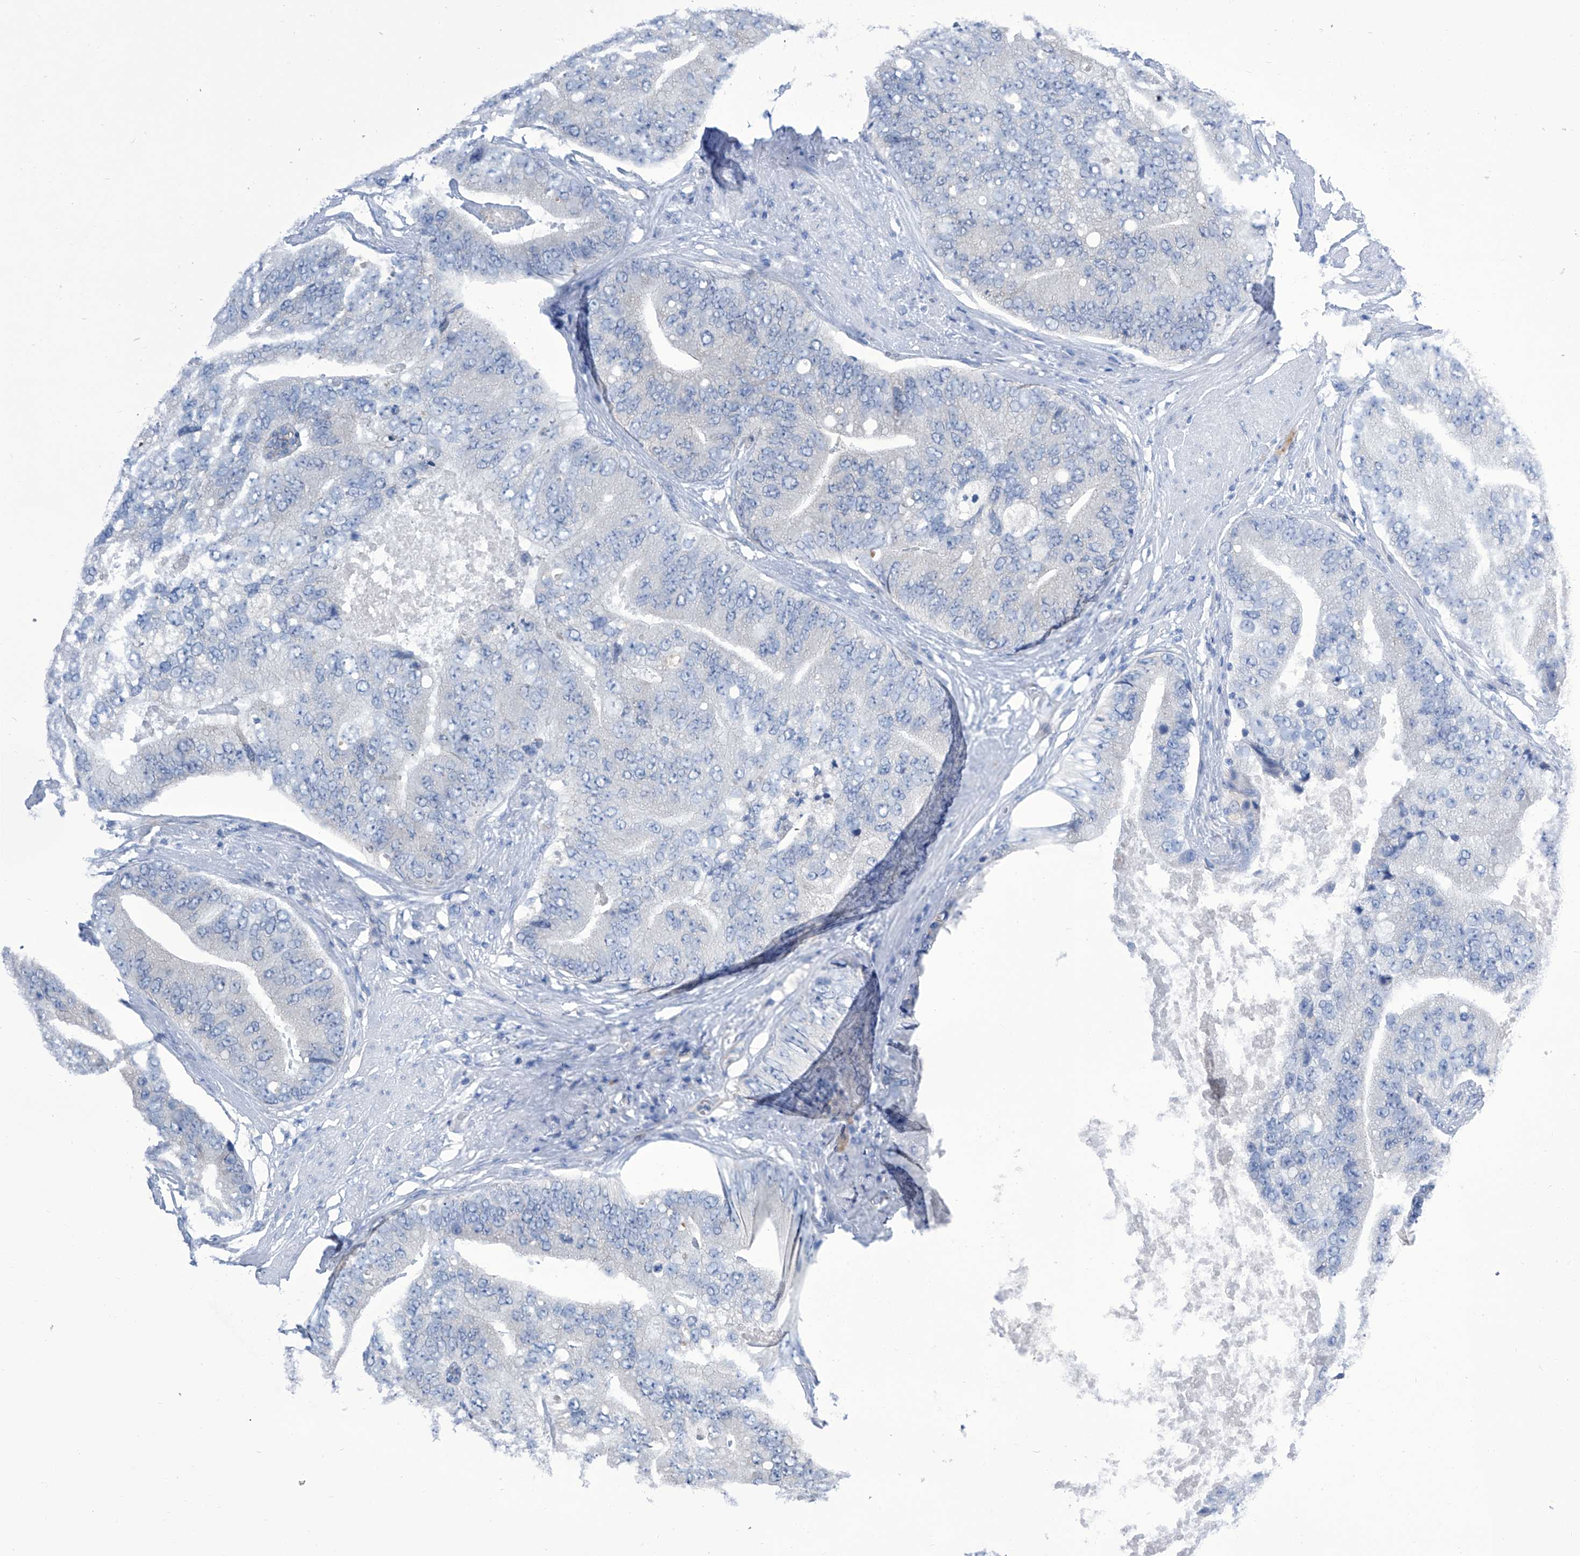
{"staining": {"intensity": "negative", "quantity": "none", "location": "none"}, "tissue": "prostate cancer", "cell_type": "Tumor cells", "image_type": "cancer", "snomed": [{"axis": "morphology", "description": "Adenocarcinoma, High grade"}, {"axis": "topography", "description": "Prostate"}], "caption": "Tumor cells show no significant expression in prostate cancer.", "gene": "IMPA2", "patient": {"sex": "male", "age": 70}}